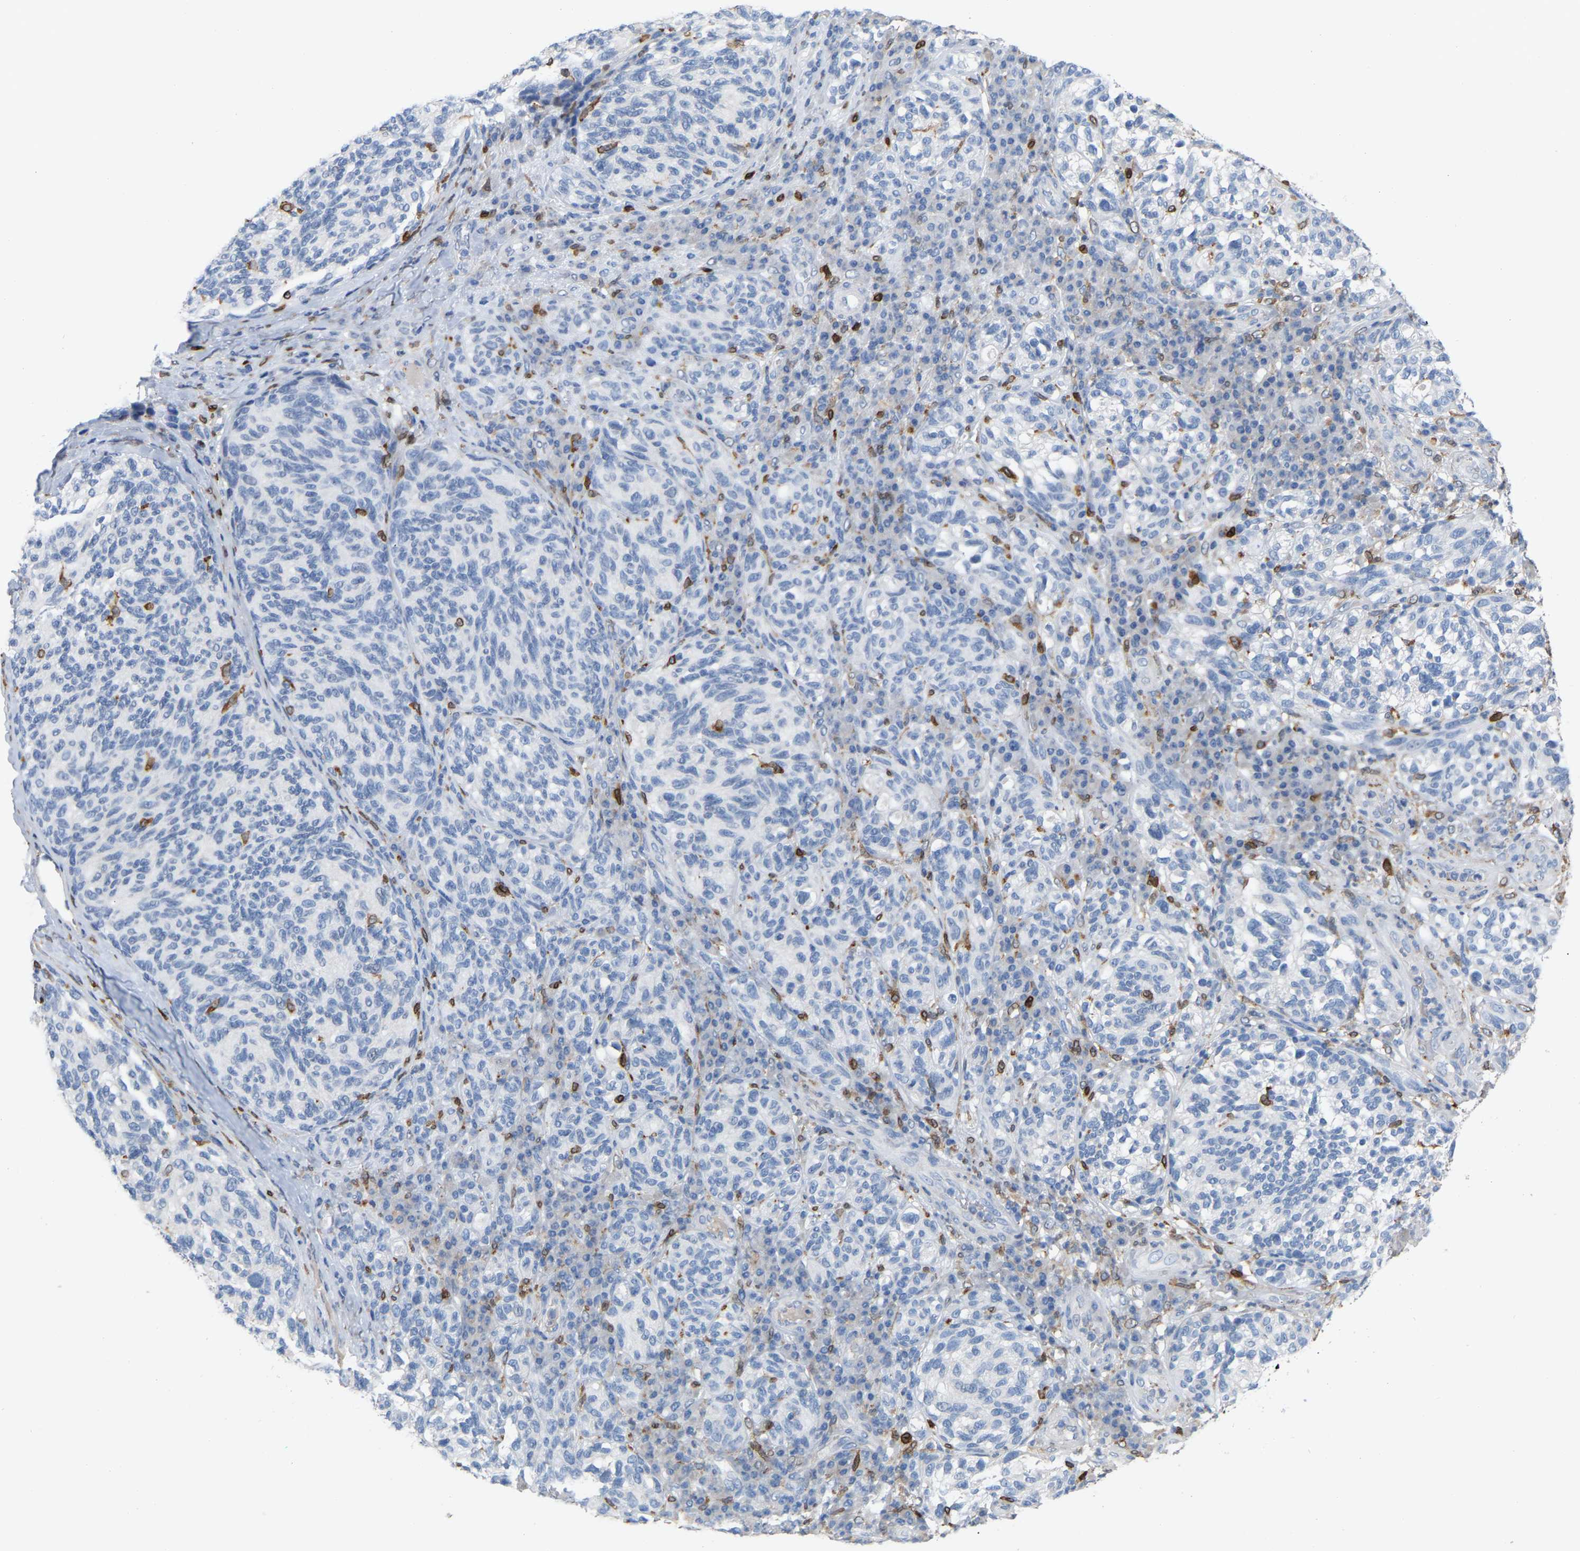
{"staining": {"intensity": "negative", "quantity": "none", "location": "none"}, "tissue": "melanoma", "cell_type": "Tumor cells", "image_type": "cancer", "snomed": [{"axis": "morphology", "description": "Malignant melanoma, NOS"}, {"axis": "topography", "description": "Skin"}], "caption": "Immunohistochemical staining of melanoma exhibits no significant expression in tumor cells.", "gene": "PTGS1", "patient": {"sex": "female", "age": 73}}